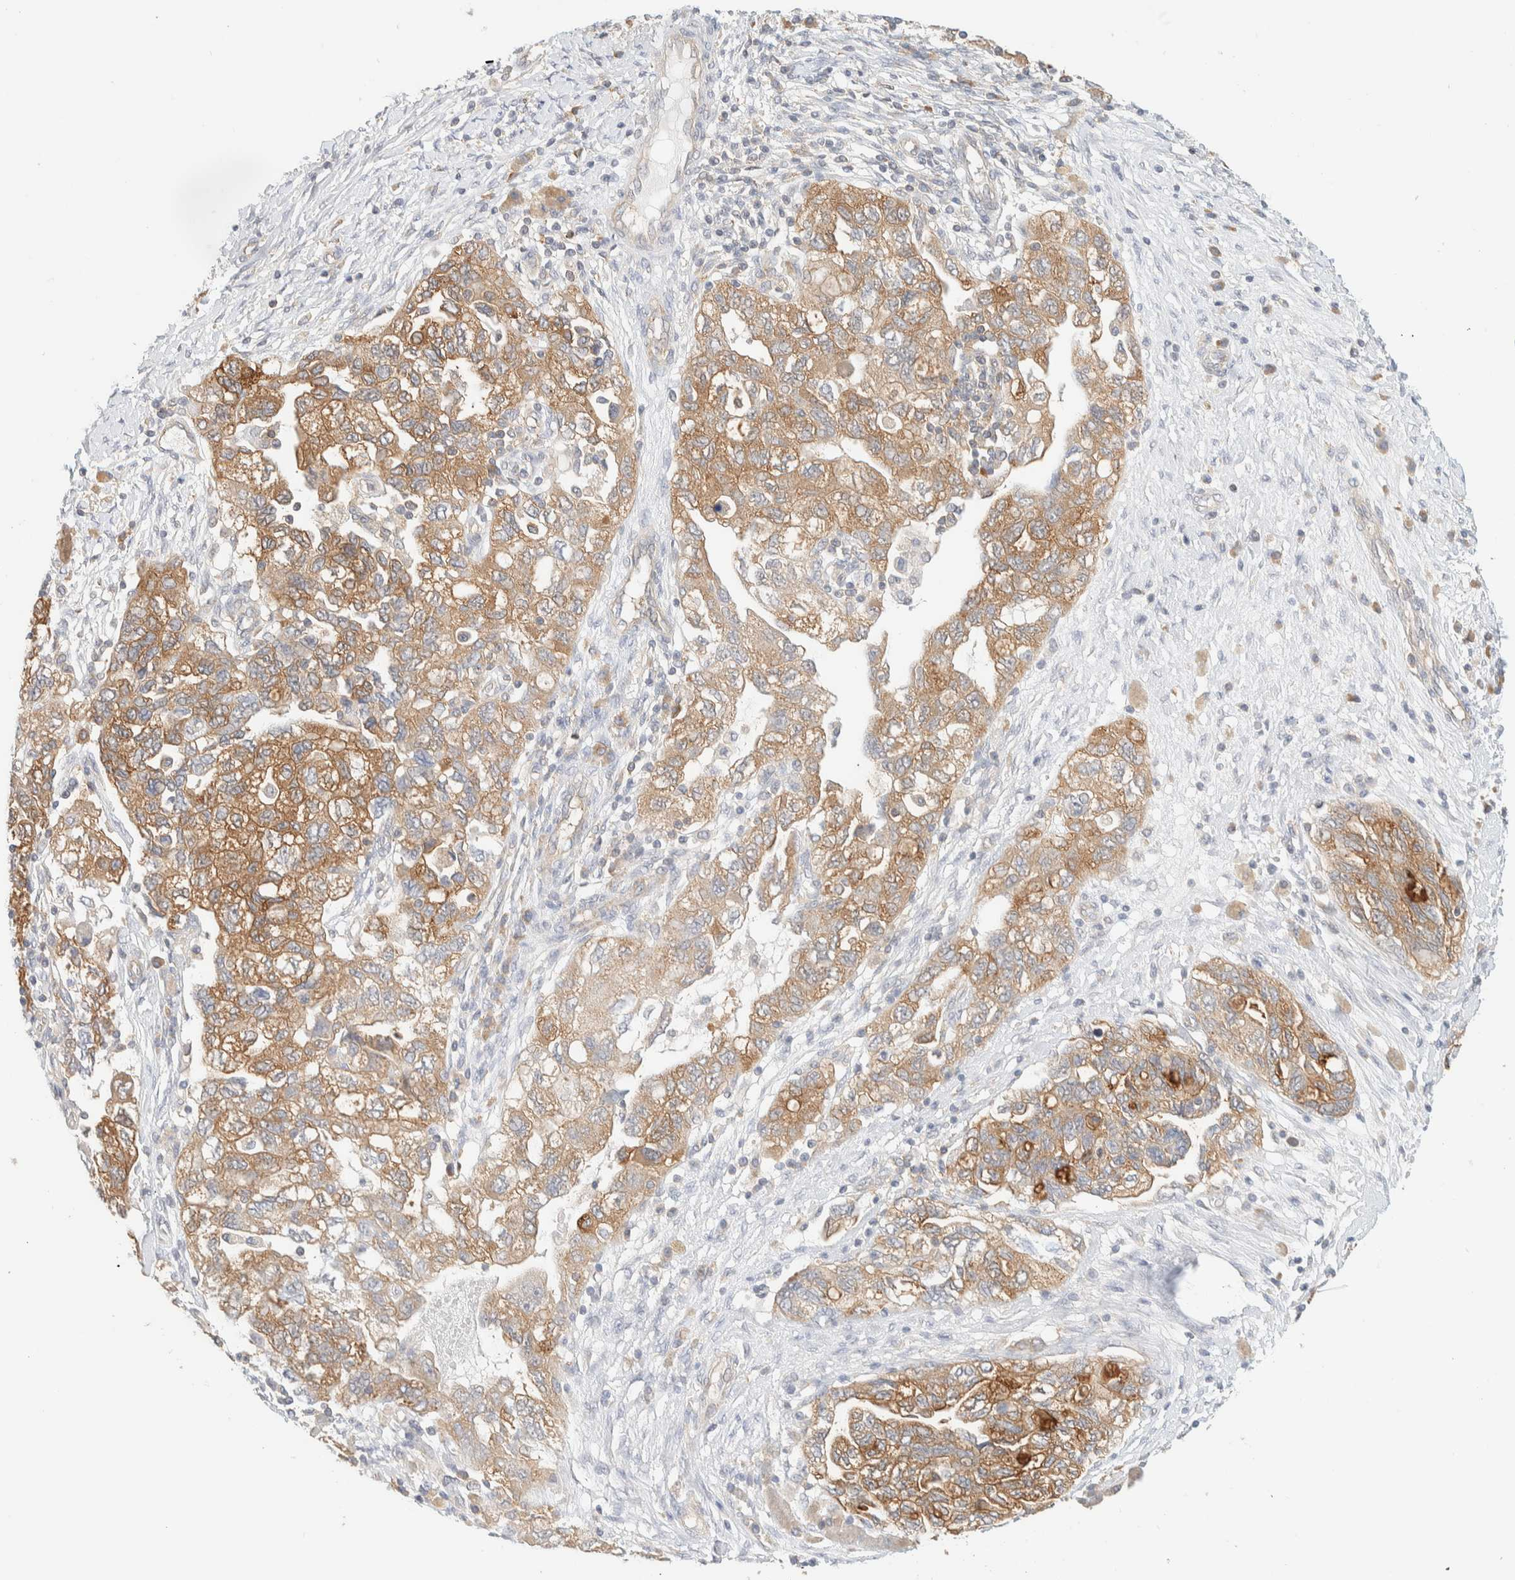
{"staining": {"intensity": "moderate", "quantity": ">75%", "location": "cytoplasmic/membranous"}, "tissue": "ovarian cancer", "cell_type": "Tumor cells", "image_type": "cancer", "snomed": [{"axis": "morphology", "description": "Carcinoma, NOS"}, {"axis": "morphology", "description": "Cystadenocarcinoma, serous, NOS"}, {"axis": "topography", "description": "Ovary"}], "caption": "Brown immunohistochemical staining in human ovarian cancer displays moderate cytoplasmic/membranous staining in about >75% of tumor cells.", "gene": "TBC1D8B", "patient": {"sex": "female", "age": 69}}